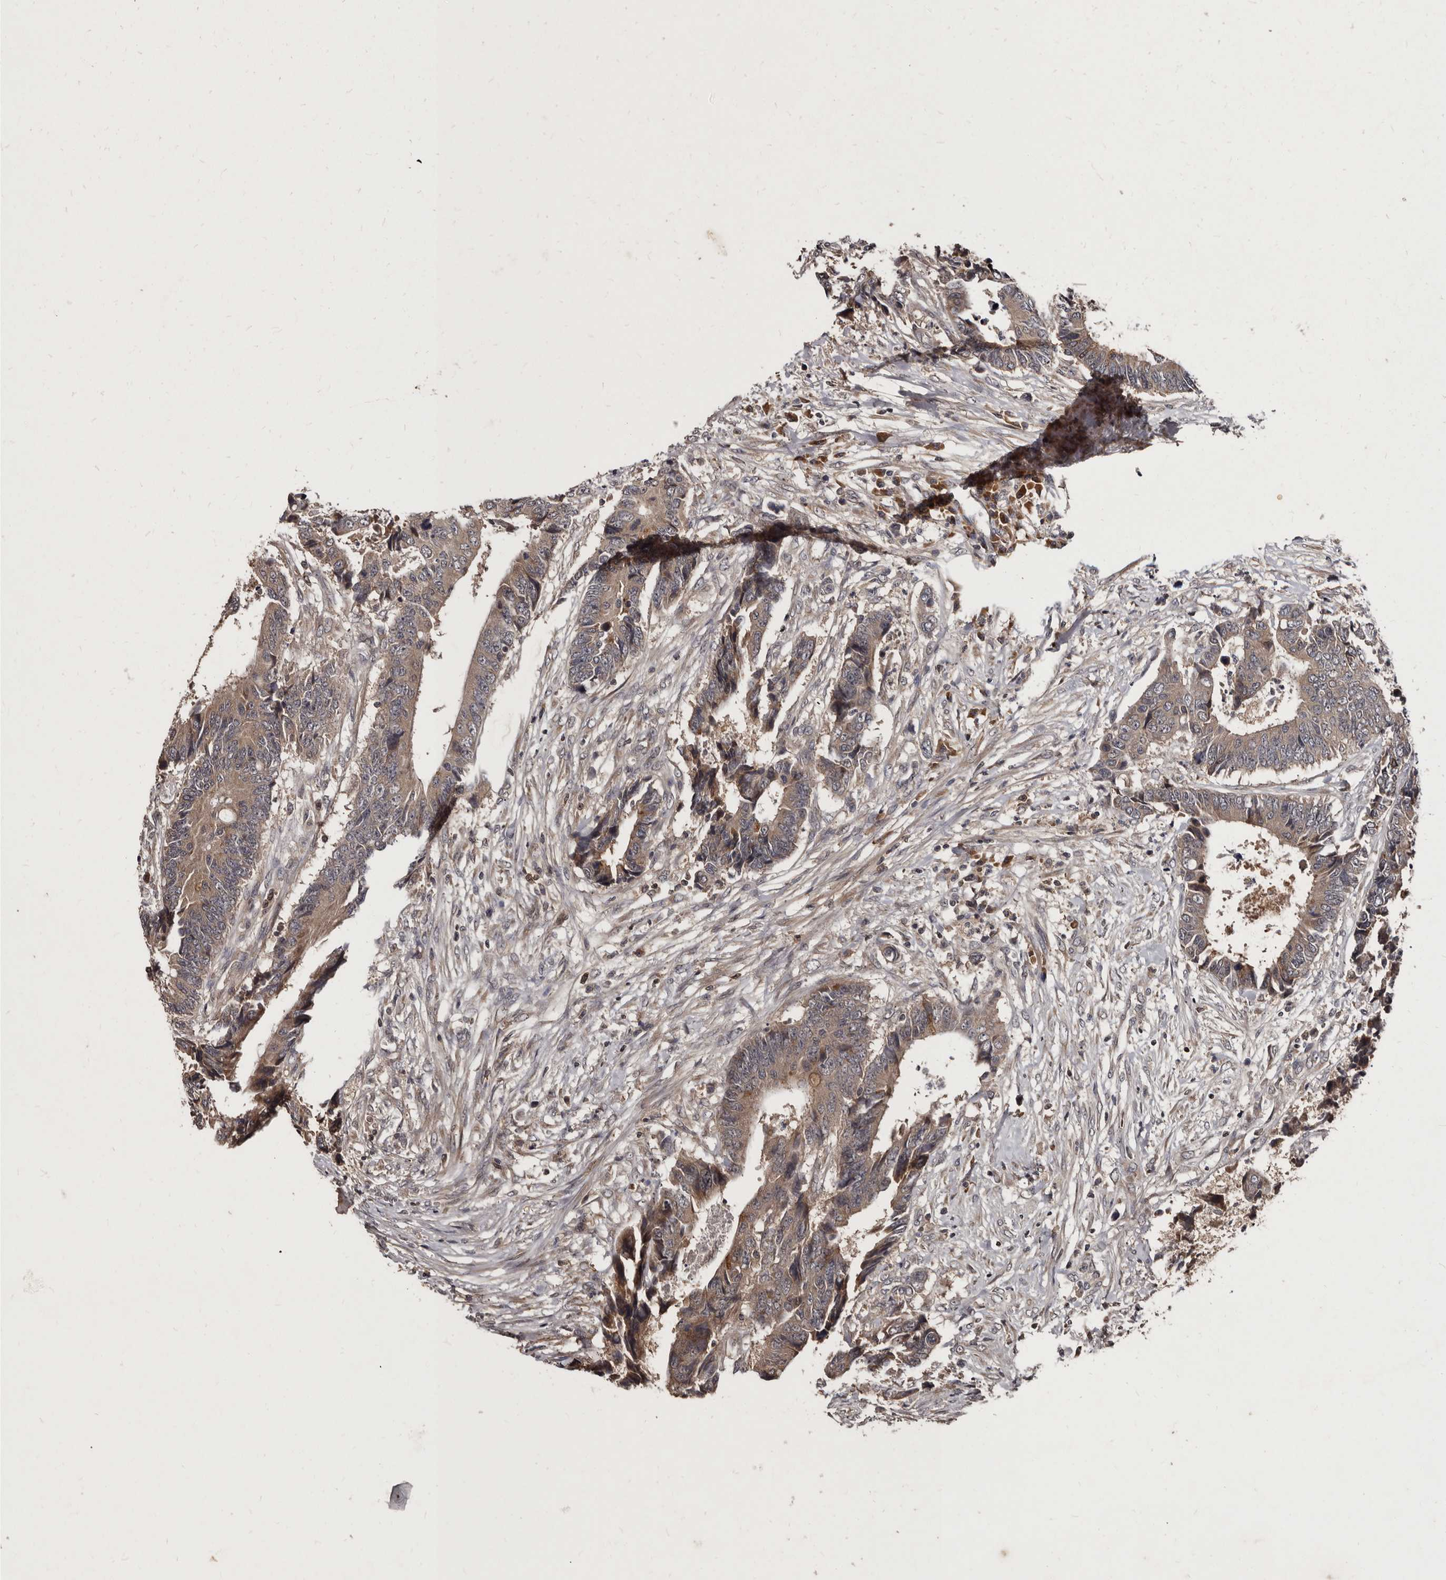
{"staining": {"intensity": "weak", "quantity": ">75%", "location": "cytoplasmic/membranous"}, "tissue": "colorectal cancer", "cell_type": "Tumor cells", "image_type": "cancer", "snomed": [{"axis": "morphology", "description": "Adenocarcinoma, NOS"}, {"axis": "topography", "description": "Rectum"}], "caption": "The immunohistochemical stain labels weak cytoplasmic/membranous staining in tumor cells of colorectal adenocarcinoma tissue. The protein is shown in brown color, while the nuclei are stained blue.", "gene": "PMVK", "patient": {"sex": "male", "age": 84}}